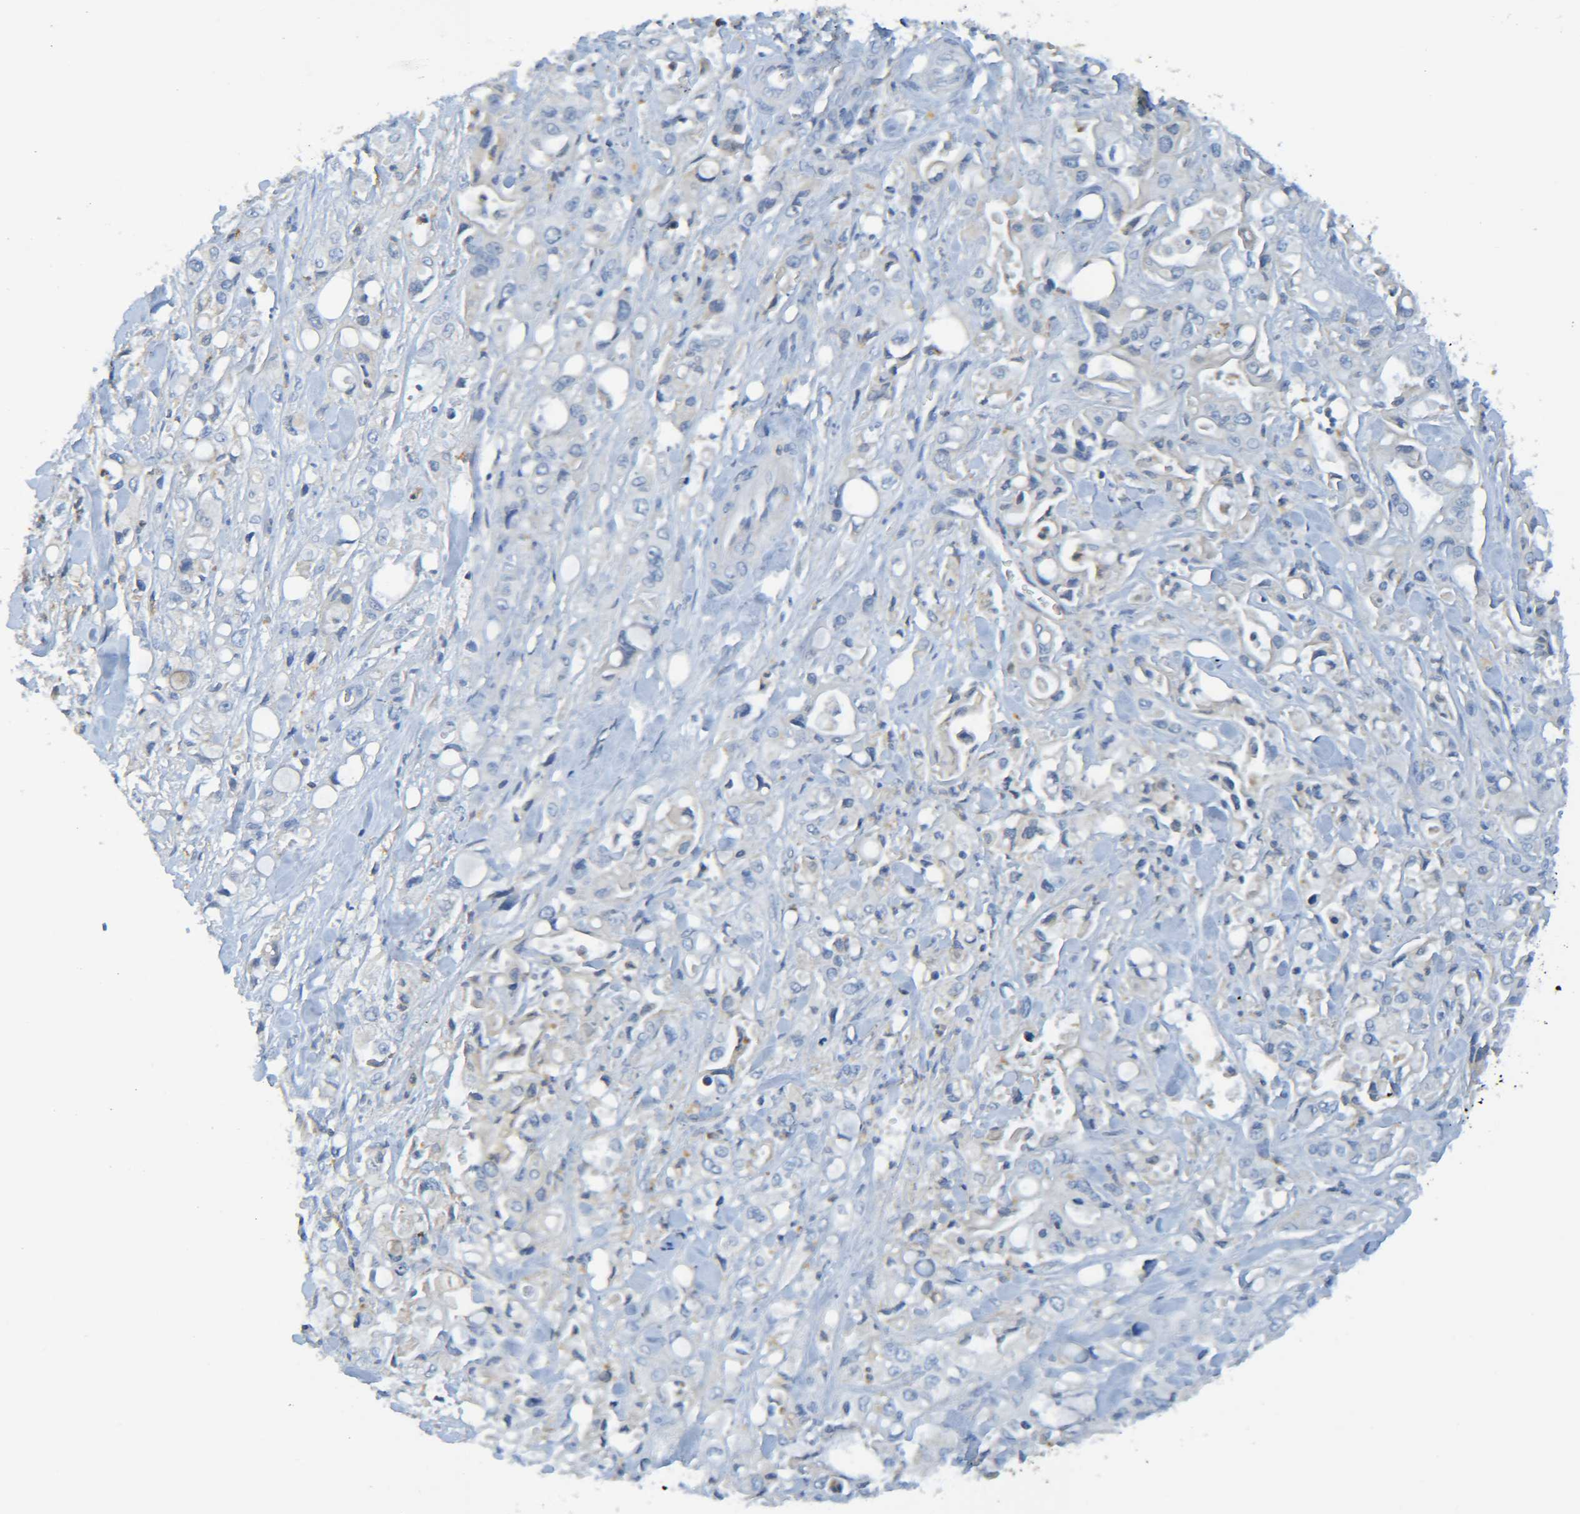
{"staining": {"intensity": "negative", "quantity": "none", "location": "none"}, "tissue": "pancreatic cancer", "cell_type": "Tumor cells", "image_type": "cancer", "snomed": [{"axis": "morphology", "description": "Adenocarcinoma, NOS"}, {"axis": "topography", "description": "Pancreas"}], "caption": "A micrograph of human pancreatic adenocarcinoma is negative for staining in tumor cells. Brightfield microscopy of immunohistochemistry (IHC) stained with DAB (brown) and hematoxylin (blue), captured at high magnification.", "gene": "C1QA", "patient": {"sex": "male", "age": 70}}